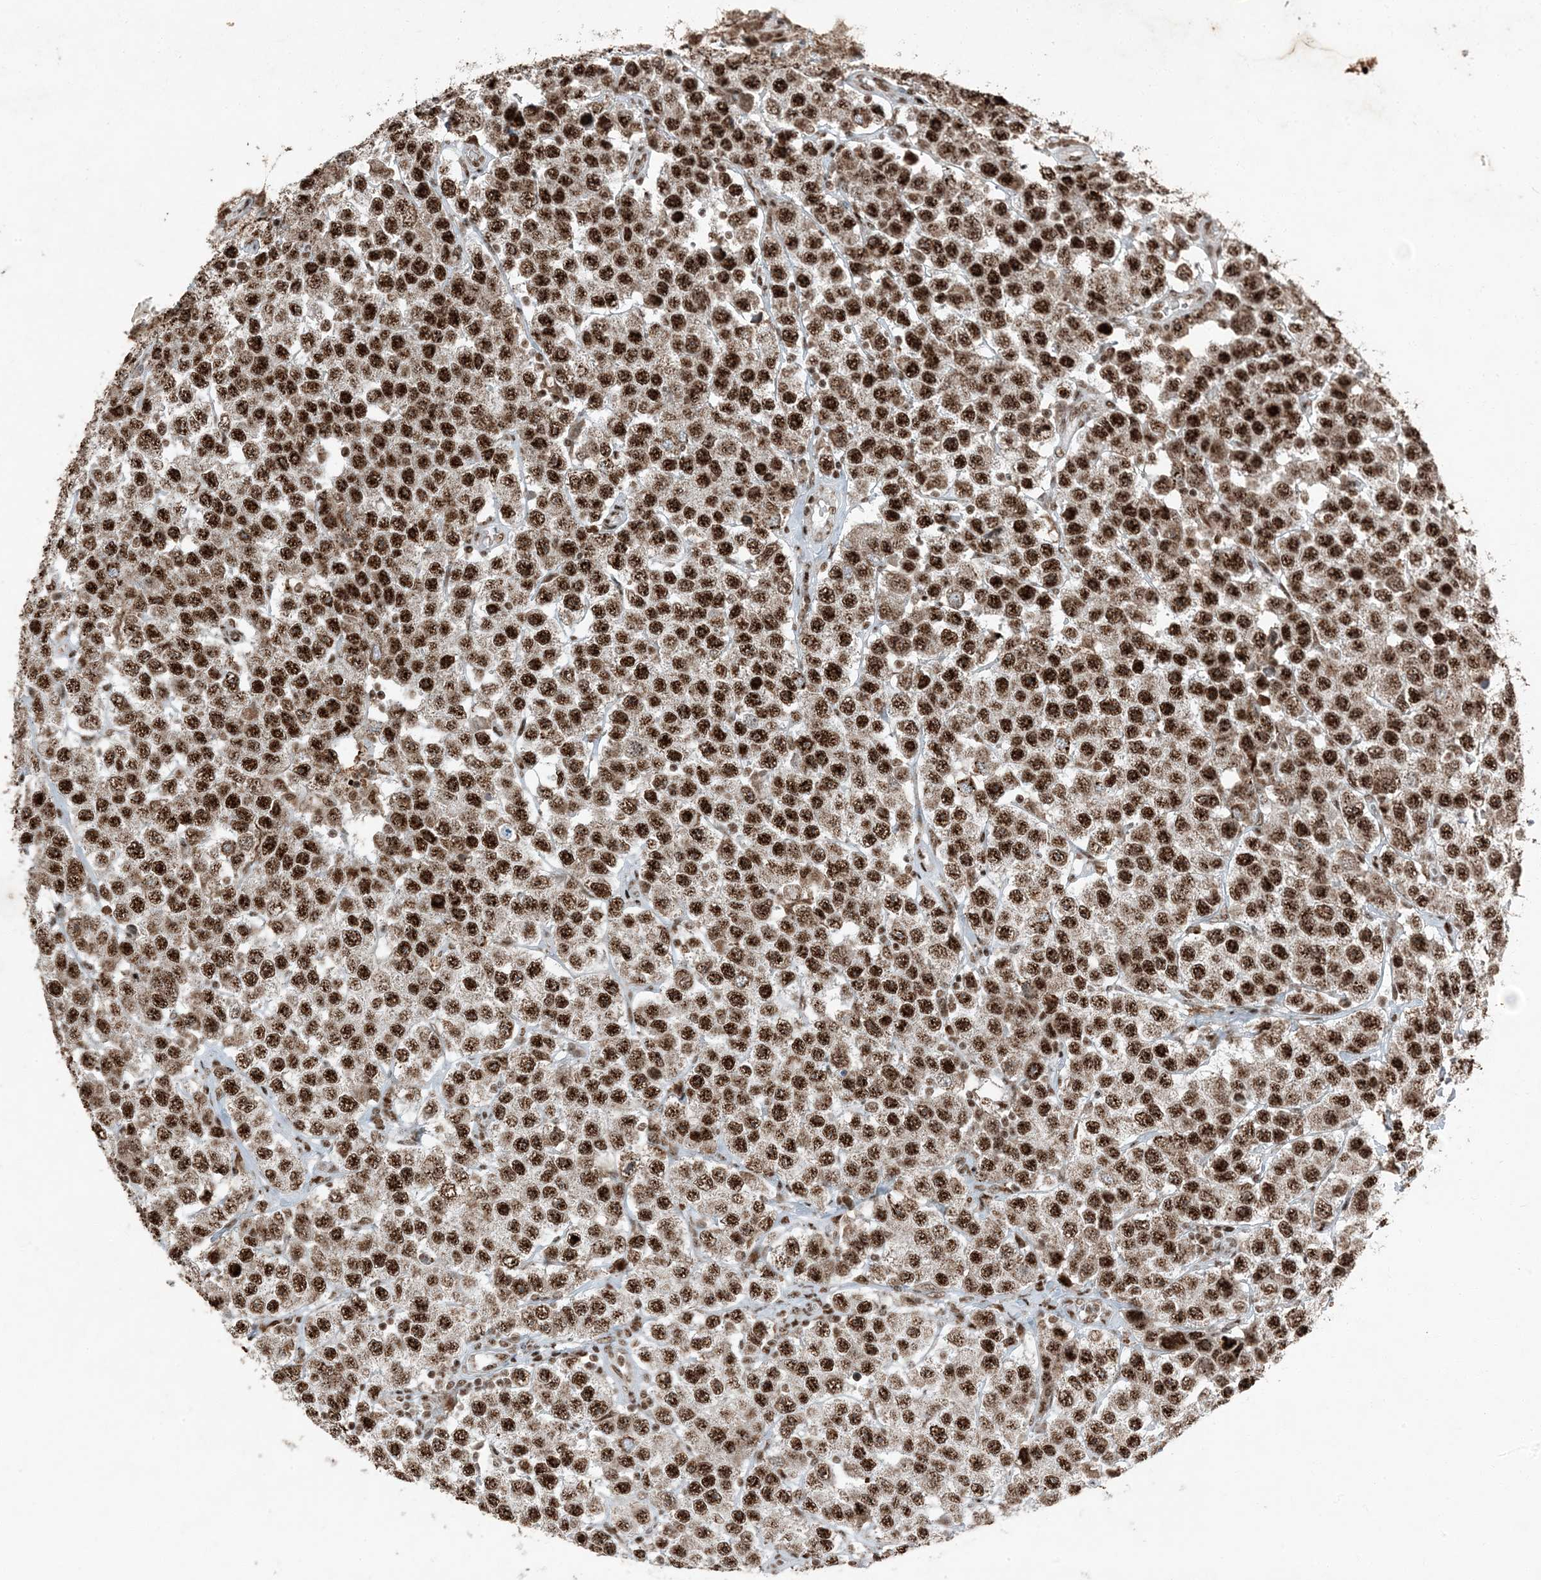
{"staining": {"intensity": "strong", "quantity": ">75%", "location": "nuclear"}, "tissue": "testis cancer", "cell_type": "Tumor cells", "image_type": "cancer", "snomed": [{"axis": "morphology", "description": "Seminoma, NOS"}, {"axis": "topography", "description": "Testis"}], "caption": "The micrograph reveals staining of seminoma (testis), revealing strong nuclear protein staining (brown color) within tumor cells. (DAB (3,3'-diaminobenzidine) IHC with brightfield microscopy, high magnification).", "gene": "TADA2B", "patient": {"sex": "male", "age": 28}}